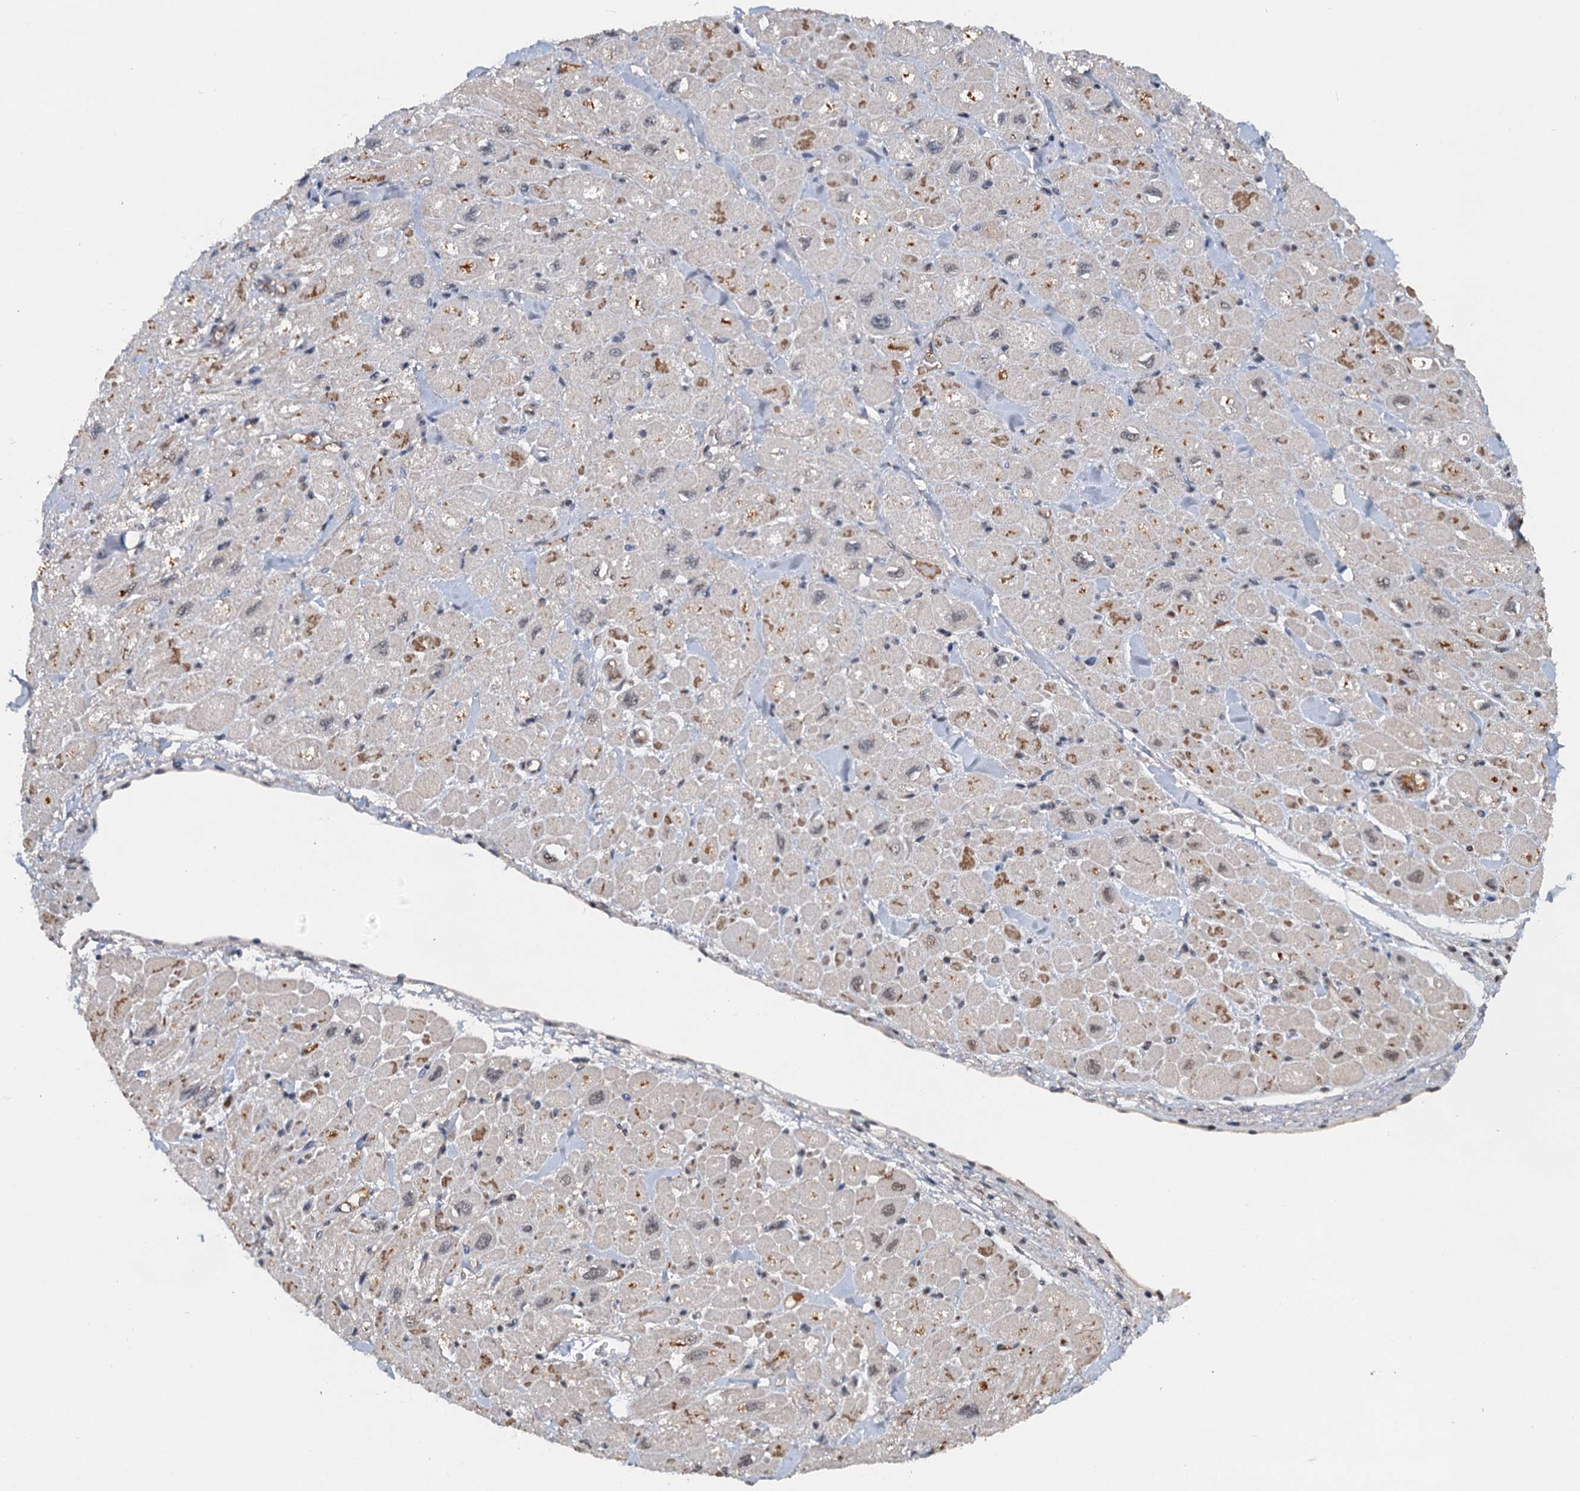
{"staining": {"intensity": "moderate", "quantity": "25%-75%", "location": "cytoplasmic/membranous"}, "tissue": "heart muscle", "cell_type": "Cardiomyocytes", "image_type": "normal", "snomed": [{"axis": "morphology", "description": "Normal tissue, NOS"}, {"axis": "topography", "description": "Heart"}], "caption": "Moderate cytoplasmic/membranous positivity for a protein is present in about 25%-75% of cardiomyocytes of benign heart muscle using immunohistochemistry (IHC).", "gene": "CSTF3", "patient": {"sex": "male", "age": 65}}